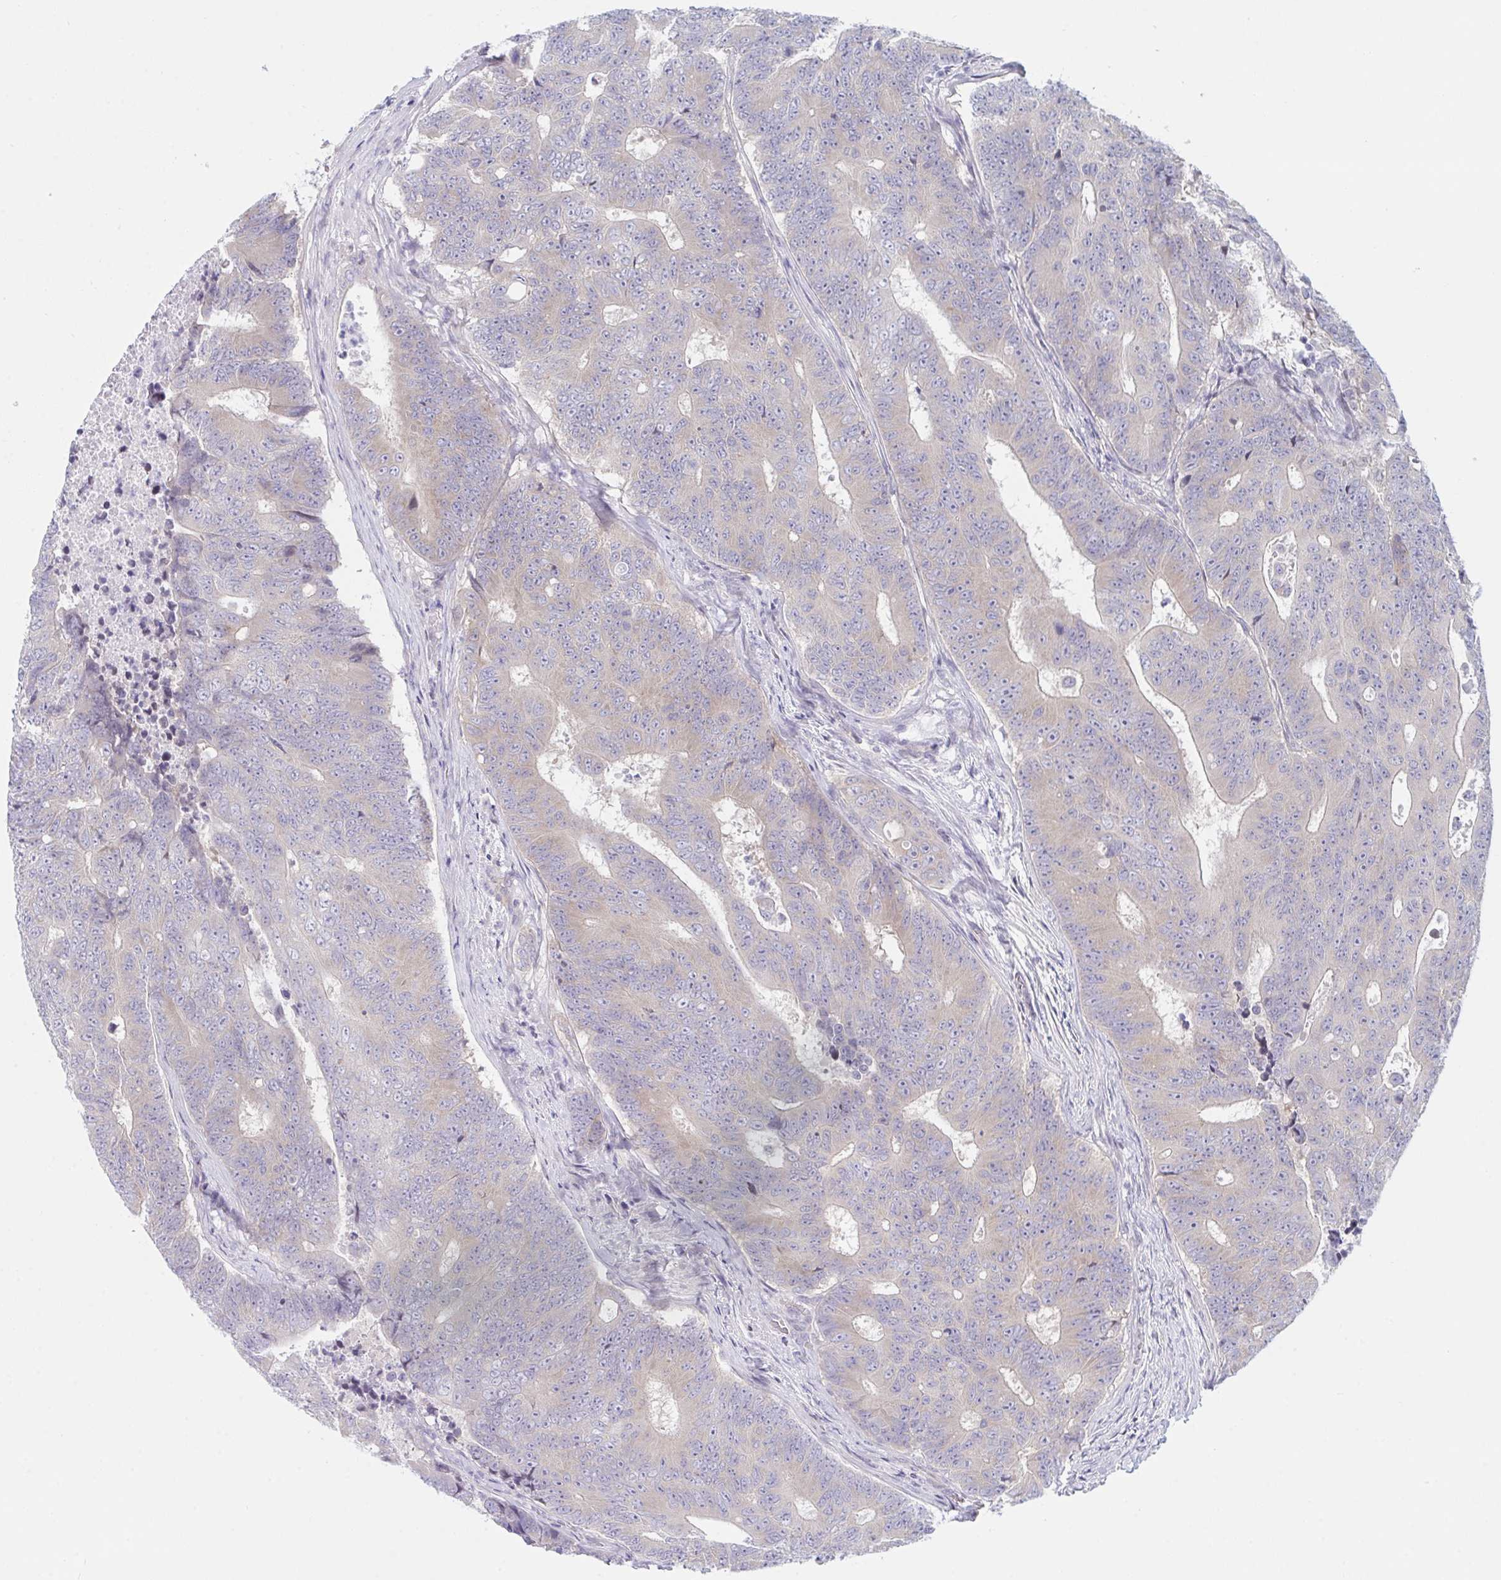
{"staining": {"intensity": "weak", "quantity": "<25%", "location": "cytoplasmic/membranous"}, "tissue": "colorectal cancer", "cell_type": "Tumor cells", "image_type": "cancer", "snomed": [{"axis": "morphology", "description": "Adenocarcinoma, NOS"}, {"axis": "topography", "description": "Colon"}], "caption": "Colorectal cancer was stained to show a protein in brown. There is no significant staining in tumor cells.", "gene": "NAA30", "patient": {"sex": "female", "age": 48}}